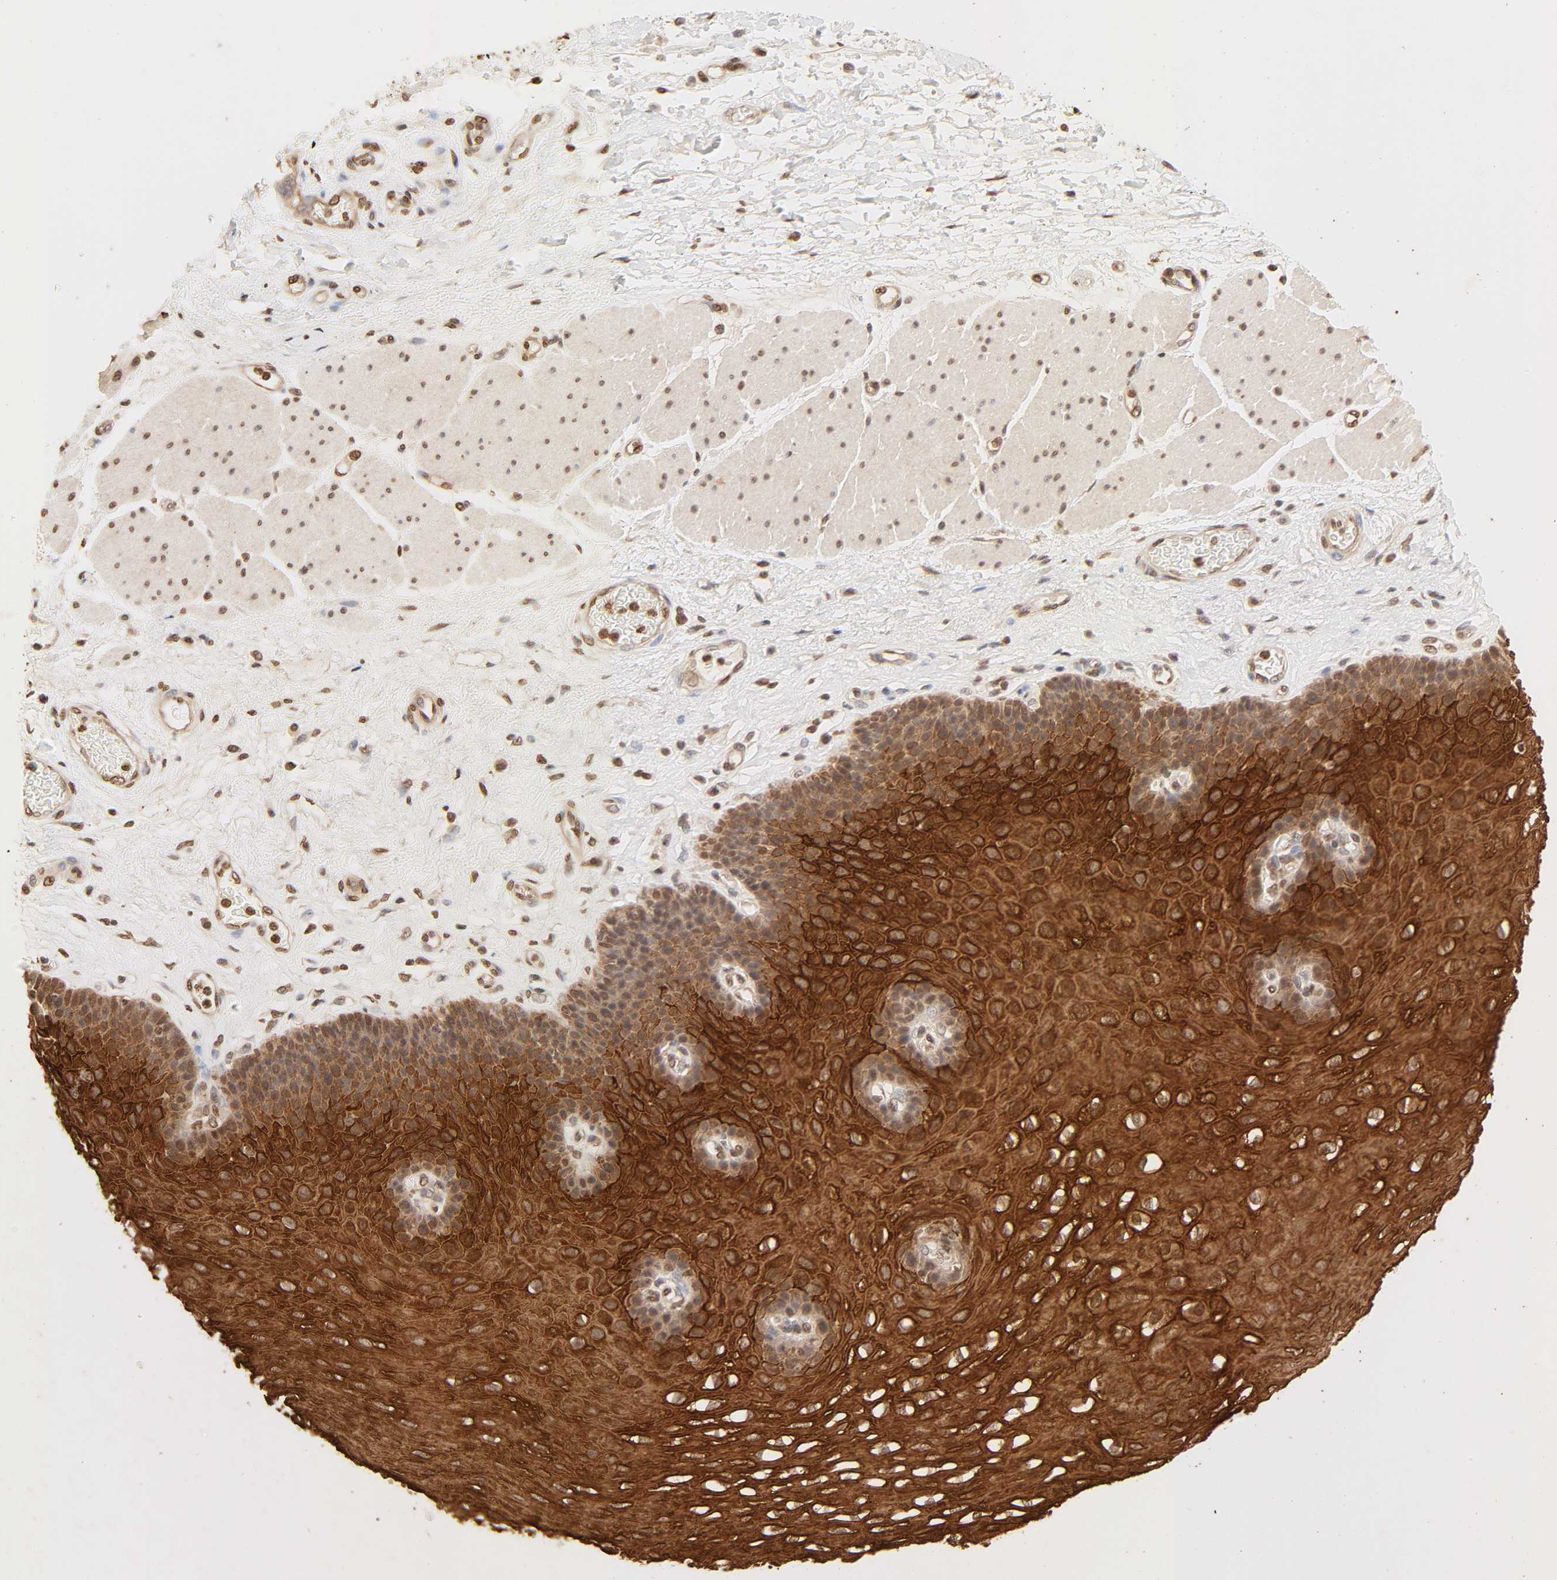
{"staining": {"intensity": "strong", "quantity": ">75%", "location": "cytoplasmic/membranous,nuclear"}, "tissue": "esophagus", "cell_type": "Squamous epithelial cells", "image_type": "normal", "snomed": [{"axis": "morphology", "description": "Normal tissue, NOS"}, {"axis": "topography", "description": "Esophagus"}], "caption": "Squamous epithelial cells show high levels of strong cytoplasmic/membranous,nuclear staining in about >75% of cells in unremarkable esophagus.", "gene": "TBL1X", "patient": {"sex": "female", "age": 72}}